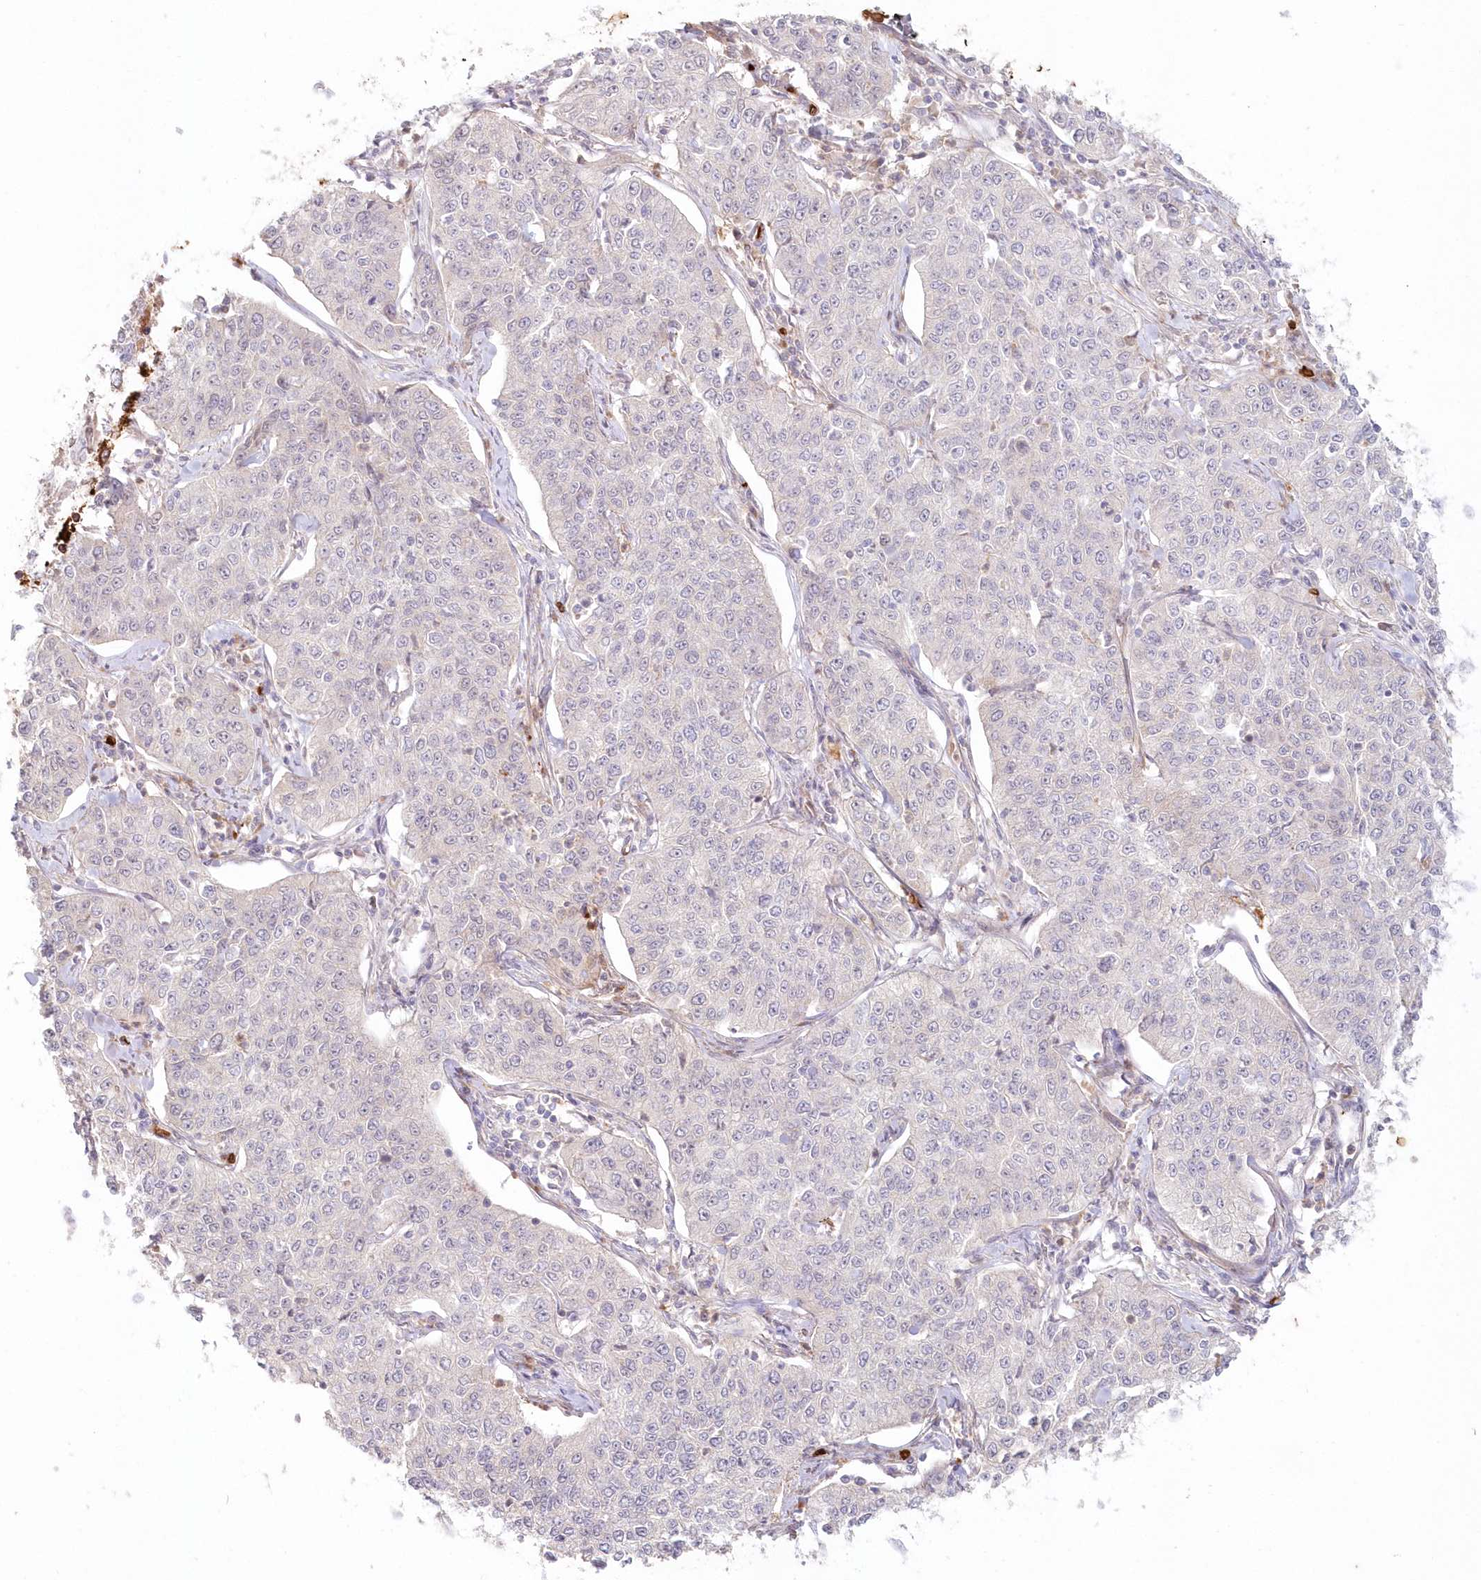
{"staining": {"intensity": "negative", "quantity": "none", "location": "none"}, "tissue": "cervical cancer", "cell_type": "Tumor cells", "image_type": "cancer", "snomed": [{"axis": "morphology", "description": "Squamous cell carcinoma, NOS"}, {"axis": "topography", "description": "Cervix"}], "caption": "Immunohistochemistry of human cervical cancer (squamous cell carcinoma) shows no staining in tumor cells.", "gene": "SERINC1", "patient": {"sex": "female", "age": 35}}